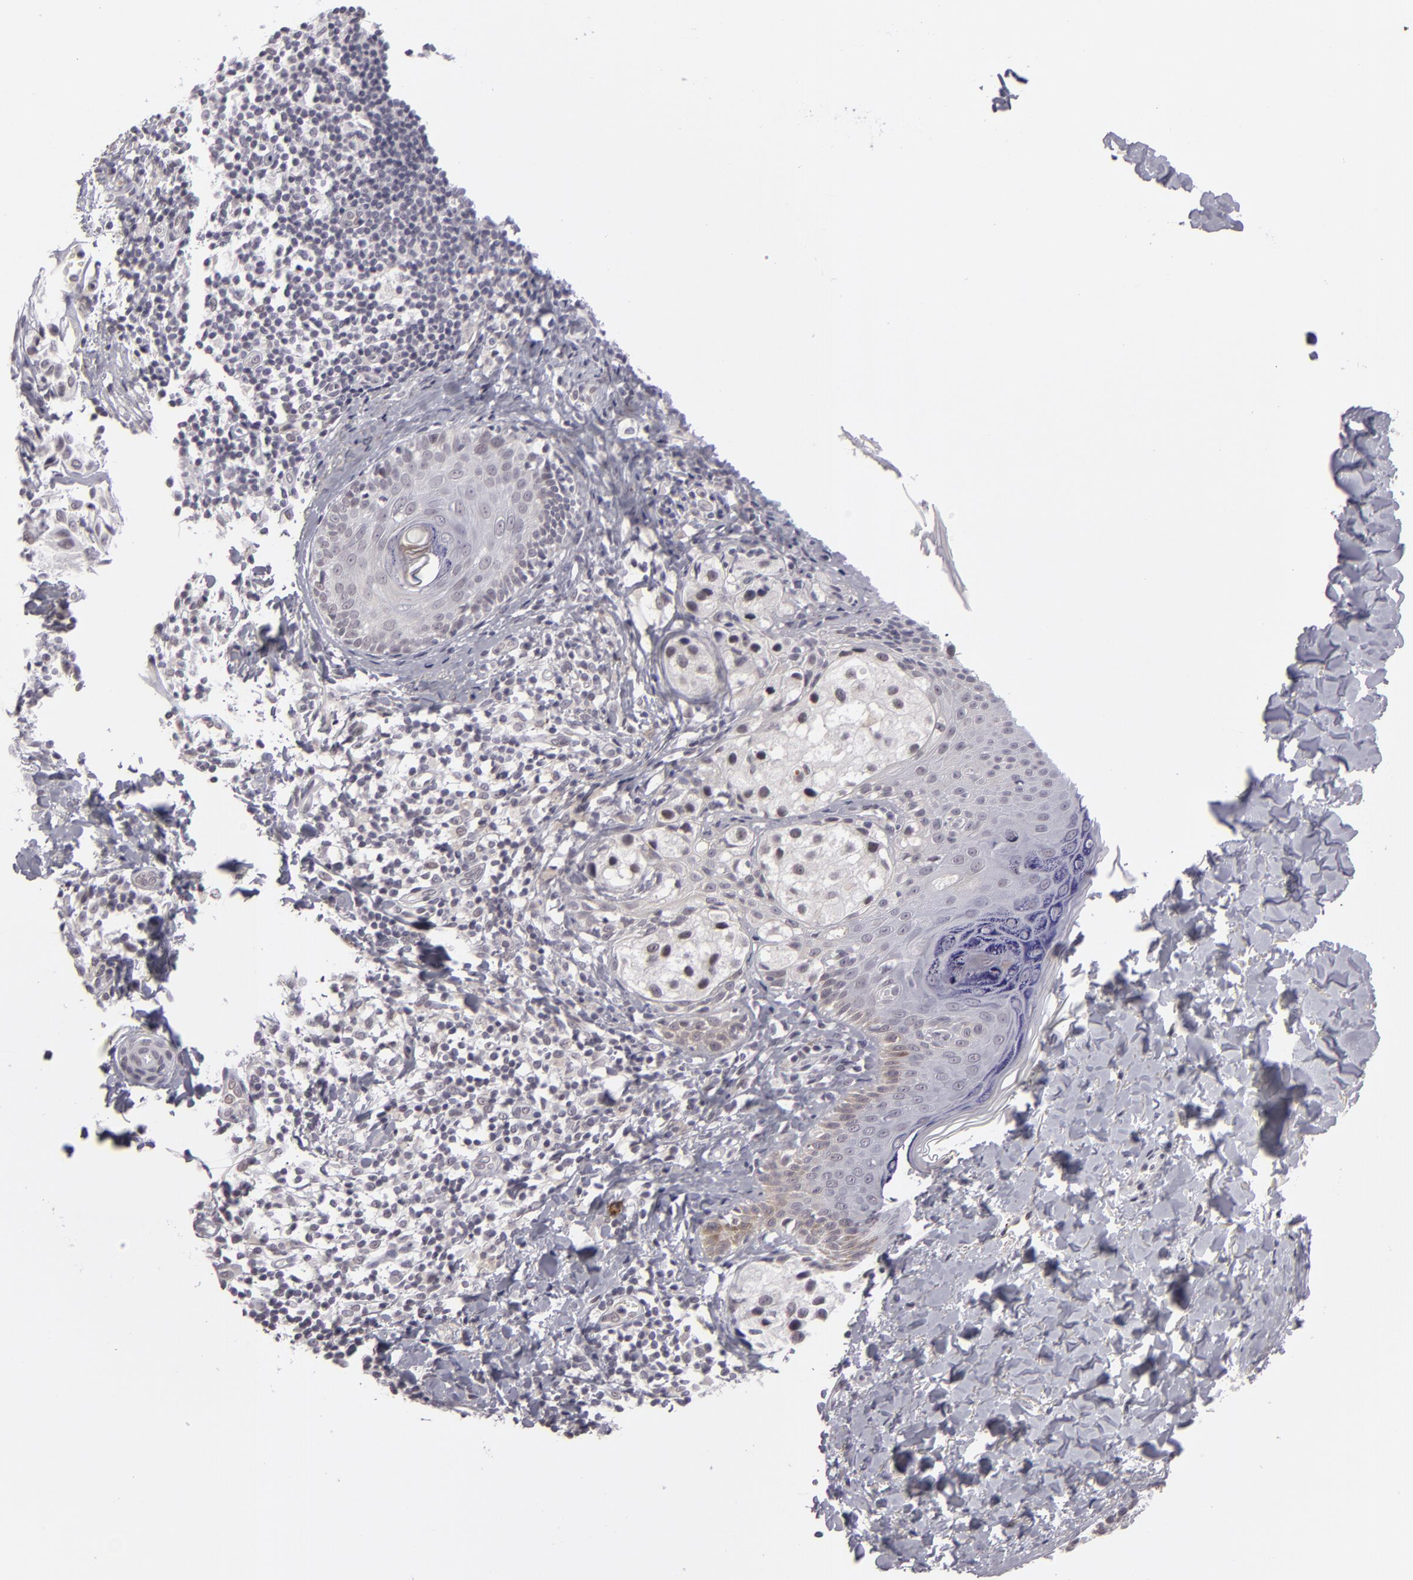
{"staining": {"intensity": "negative", "quantity": "none", "location": "none"}, "tissue": "melanoma", "cell_type": "Tumor cells", "image_type": "cancer", "snomed": [{"axis": "morphology", "description": "Malignant melanoma, NOS"}, {"axis": "topography", "description": "Skin"}], "caption": "This is a photomicrograph of immunohistochemistry (IHC) staining of malignant melanoma, which shows no staining in tumor cells.", "gene": "ZNF205", "patient": {"sex": "male", "age": 23}}